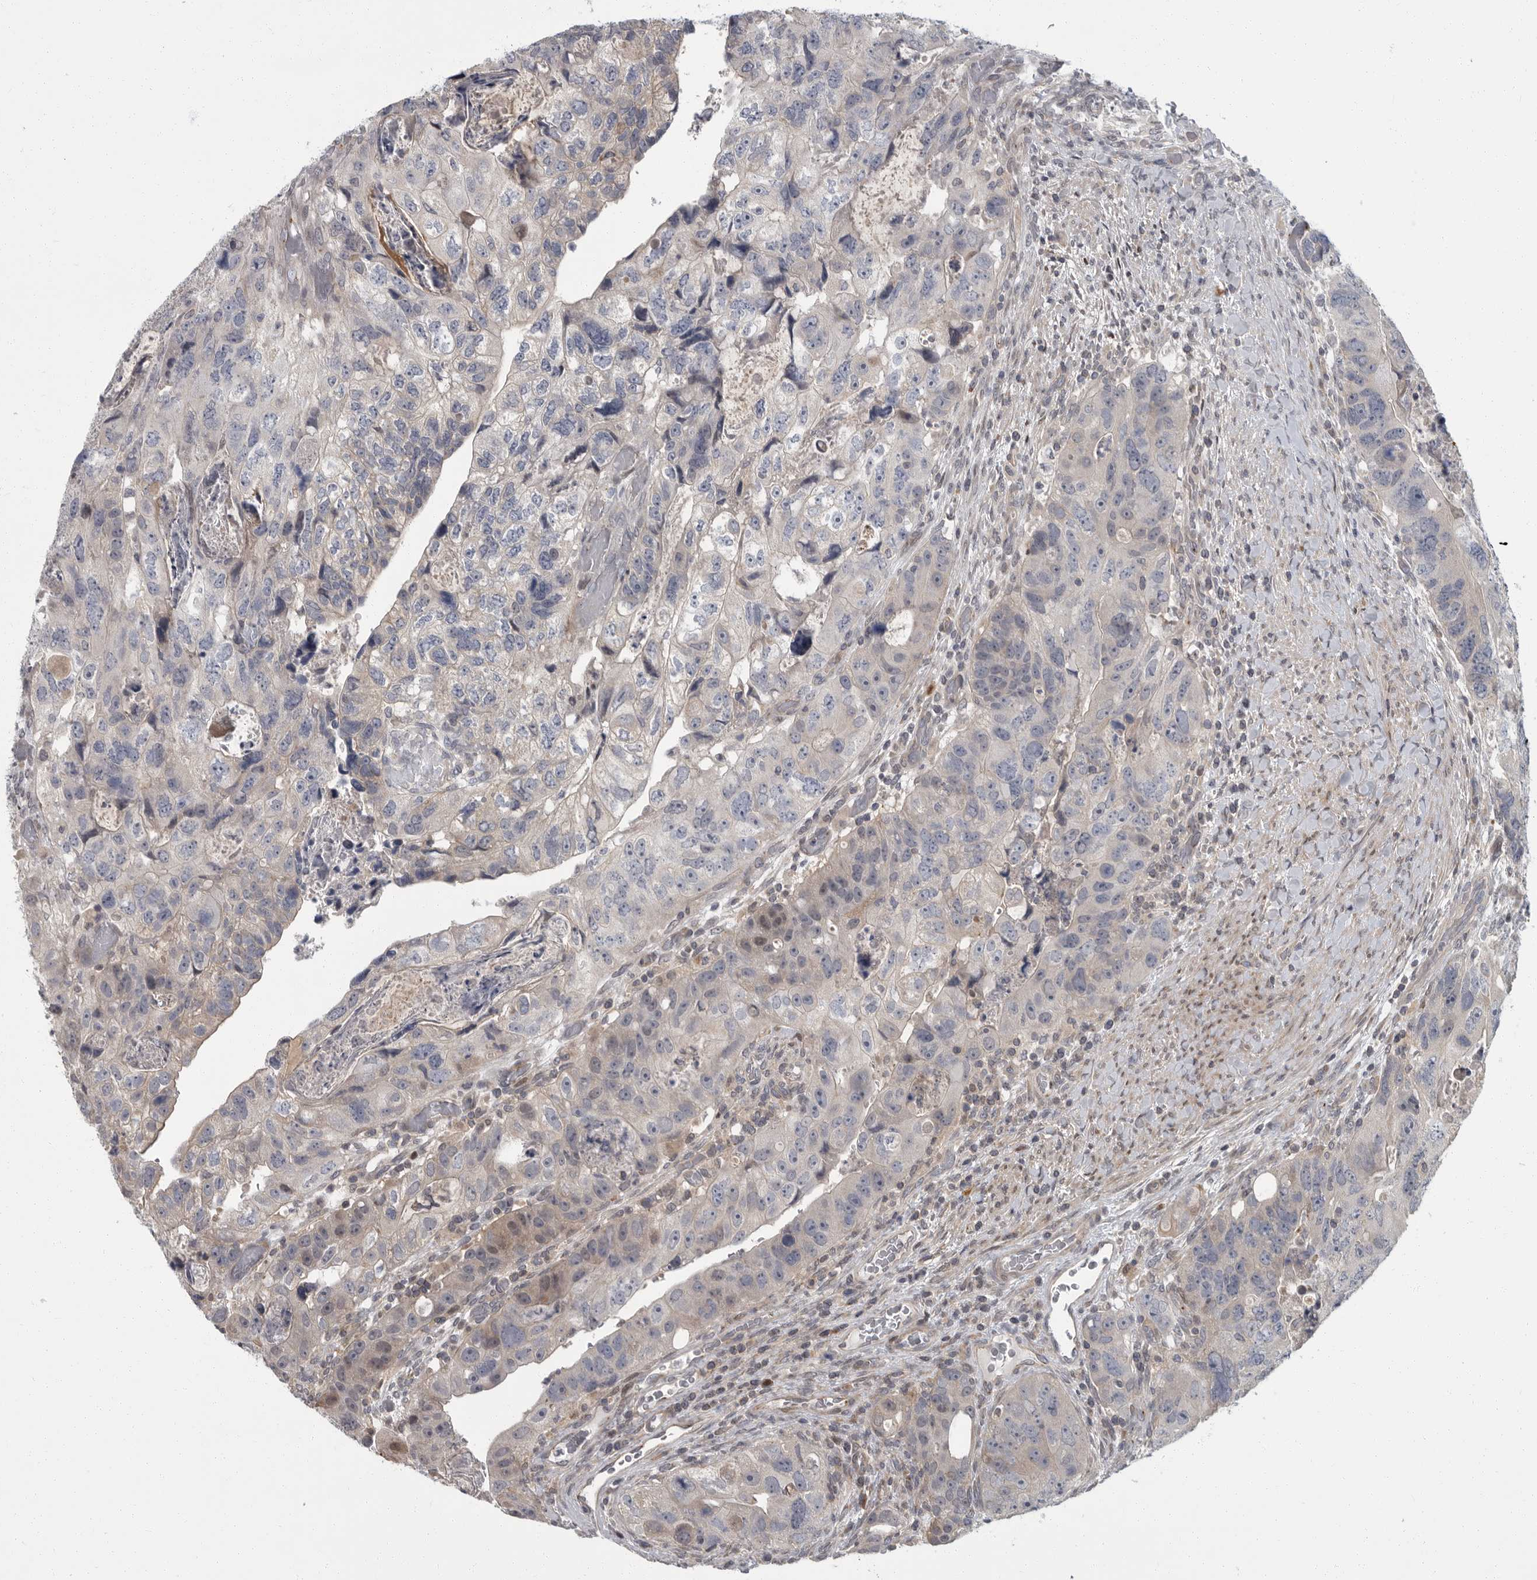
{"staining": {"intensity": "negative", "quantity": "none", "location": "none"}, "tissue": "colorectal cancer", "cell_type": "Tumor cells", "image_type": "cancer", "snomed": [{"axis": "morphology", "description": "Adenocarcinoma, NOS"}, {"axis": "topography", "description": "Rectum"}], "caption": "Immunohistochemical staining of human colorectal cancer (adenocarcinoma) shows no significant expression in tumor cells.", "gene": "PDE7A", "patient": {"sex": "male", "age": 59}}